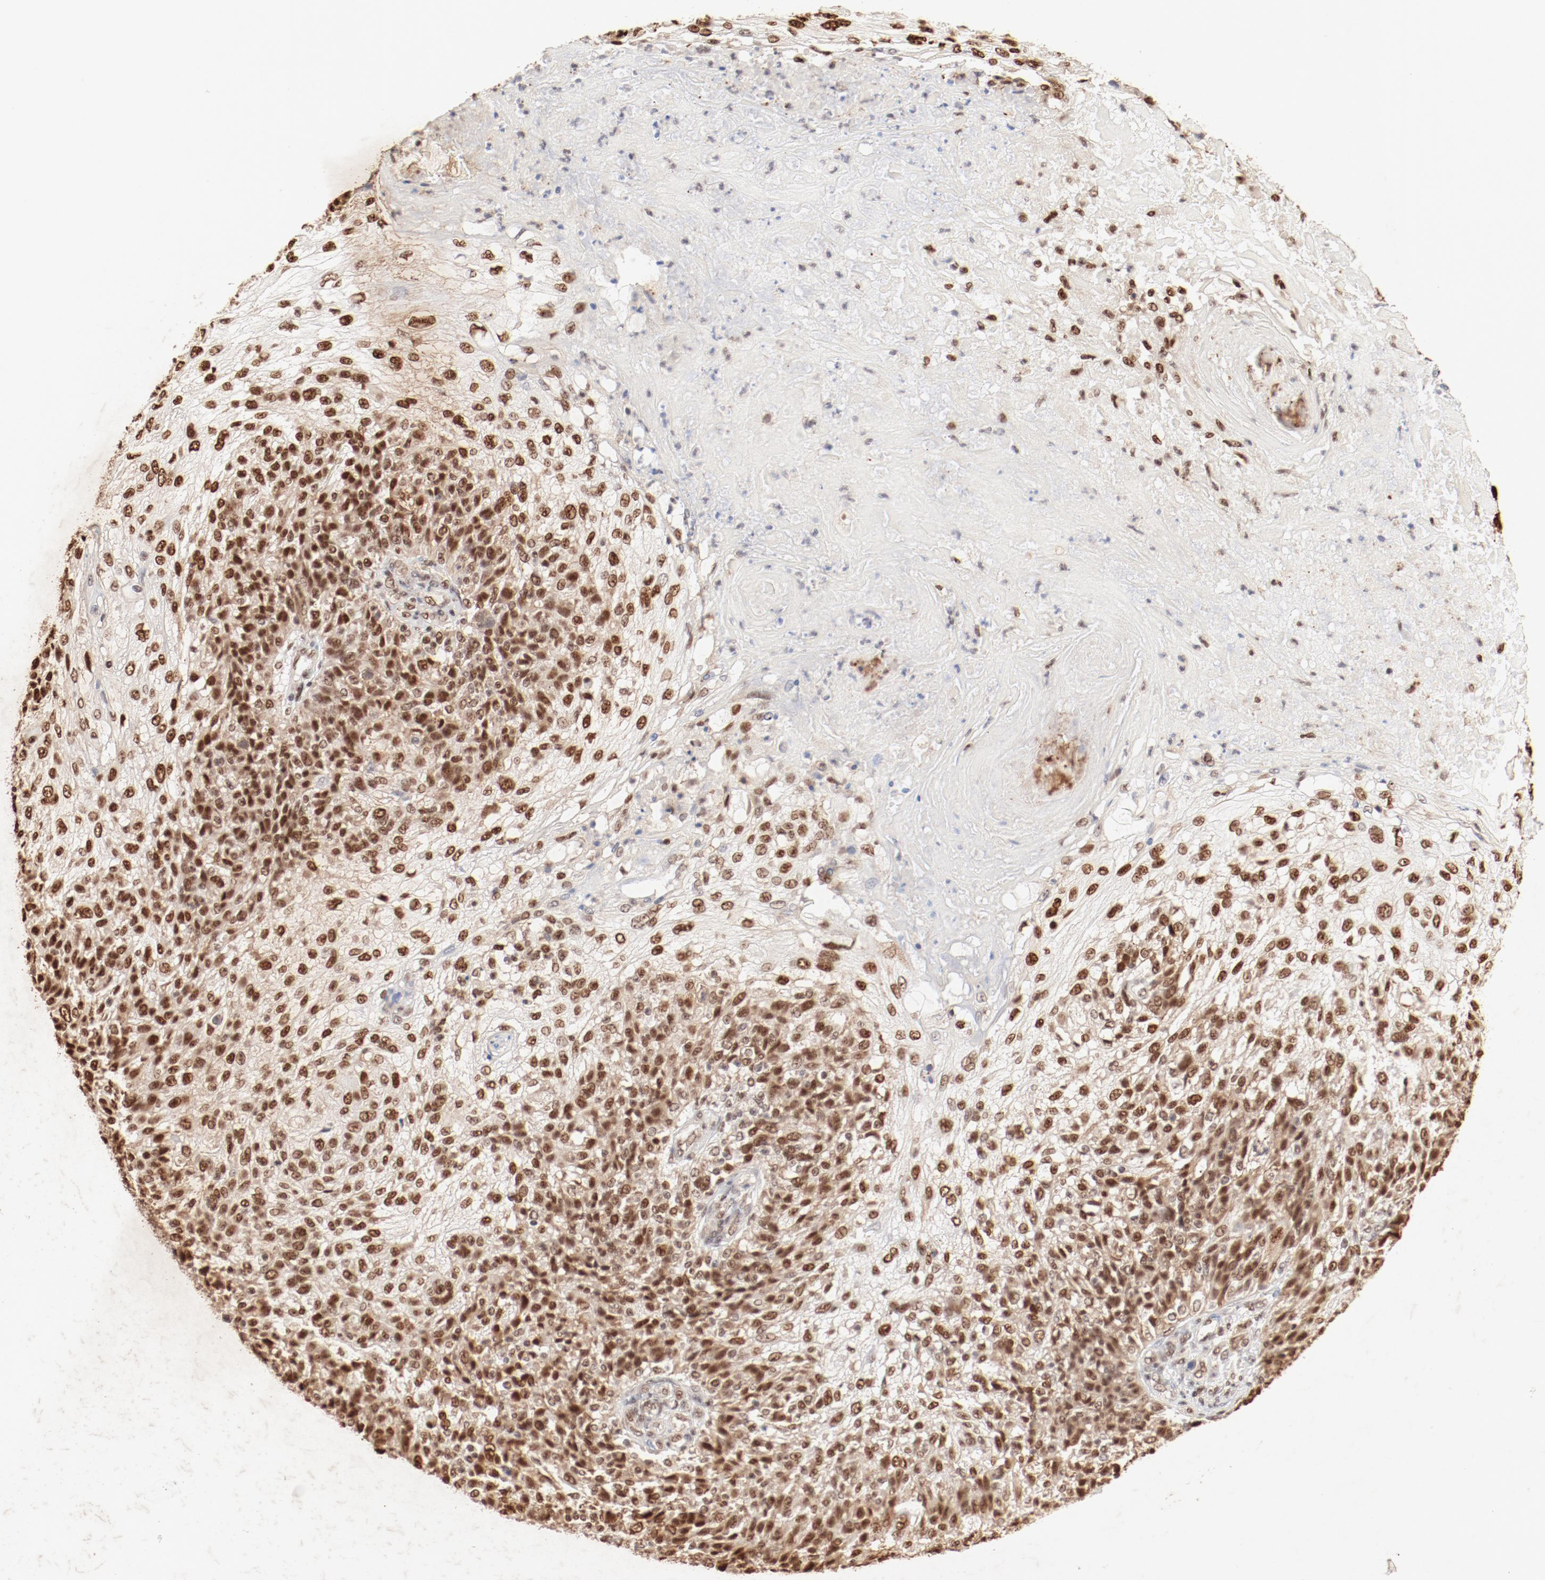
{"staining": {"intensity": "moderate", "quantity": ">75%", "location": "cytoplasmic/membranous,nuclear"}, "tissue": "skin cancer", "cell_type": "Tumor cells", "image_type": "cancer", "snomed": [{"axis": "morphology", "description": "Normal tissue, NOS"}, {"axis": "morphology", "description": "Squamous cell carcinoma, NOS"}, {"axis": "topography", "description": "Skin"}], "caption": "A medium amount of moderate cytoplasmic/membranous and nuclear expression is seen in about >75% of tumor cells in skin squamous cell carcinoma tissue. (DAB (3,3'-diaminobenzidine) IHC with brightfield microscopy, high magnification).", "gene": "FAM50A", "patient": {"sex": "female", "age": 83}}